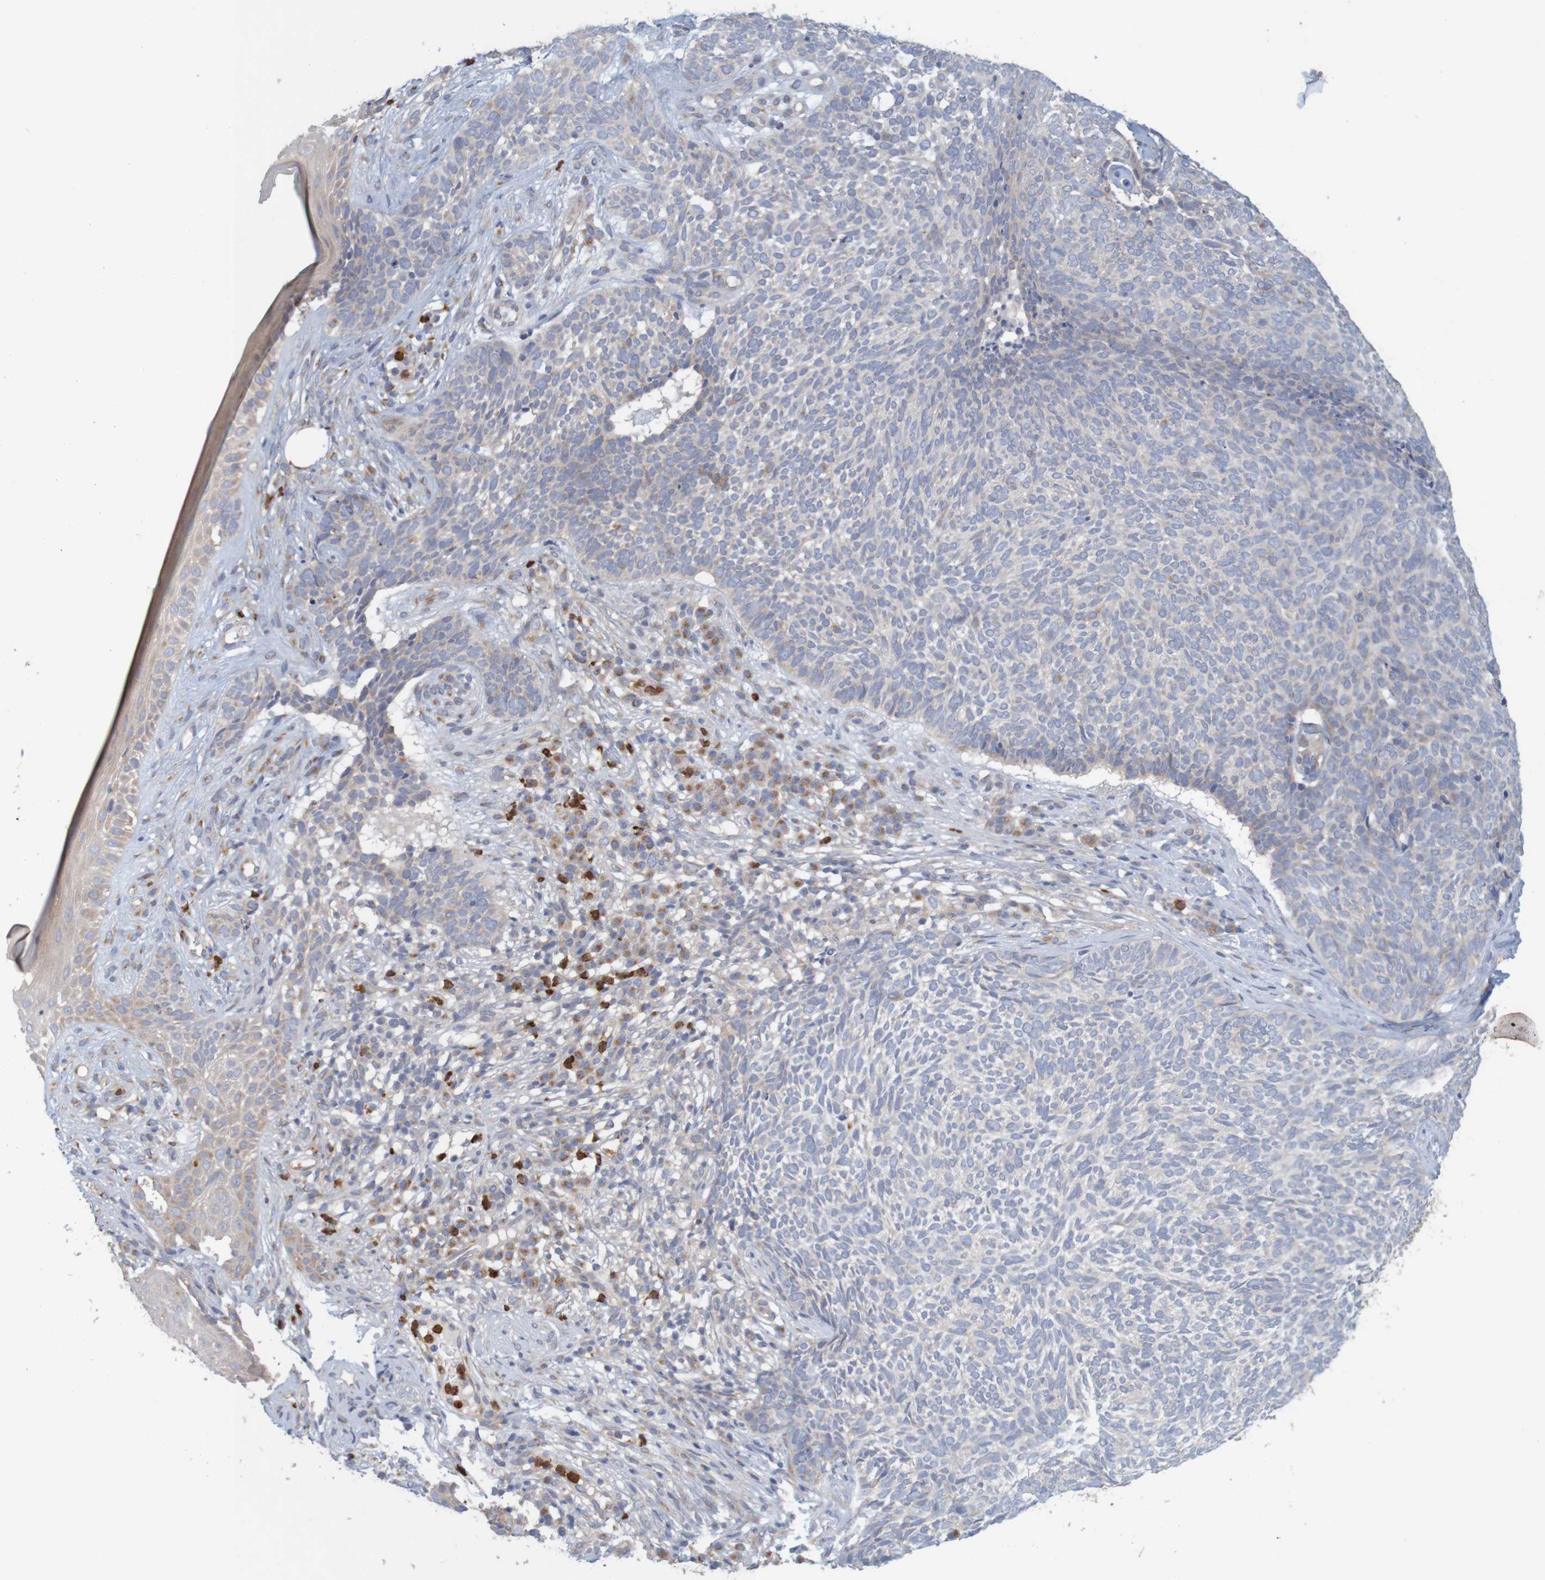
{"staining": {"intensity": "weak", "quantity": "<25%", "location": "cytoplasmic/membranous"}, "tissue": "skin cancer", "cell_type": "Tumor cells", "image_type": "cancer", "snomed": [{"axis": "morphology", "description": "Basal cell carcinoma"}, {"axis": "topography", "description": "Skin"}], "caption": "Immunohistochemical staining of human skin cancer (basal cell carcinoma) displays no significant staining in tumor cells.", "gene": "KRT23", "patient": {"sex": "female", "age": 84}}